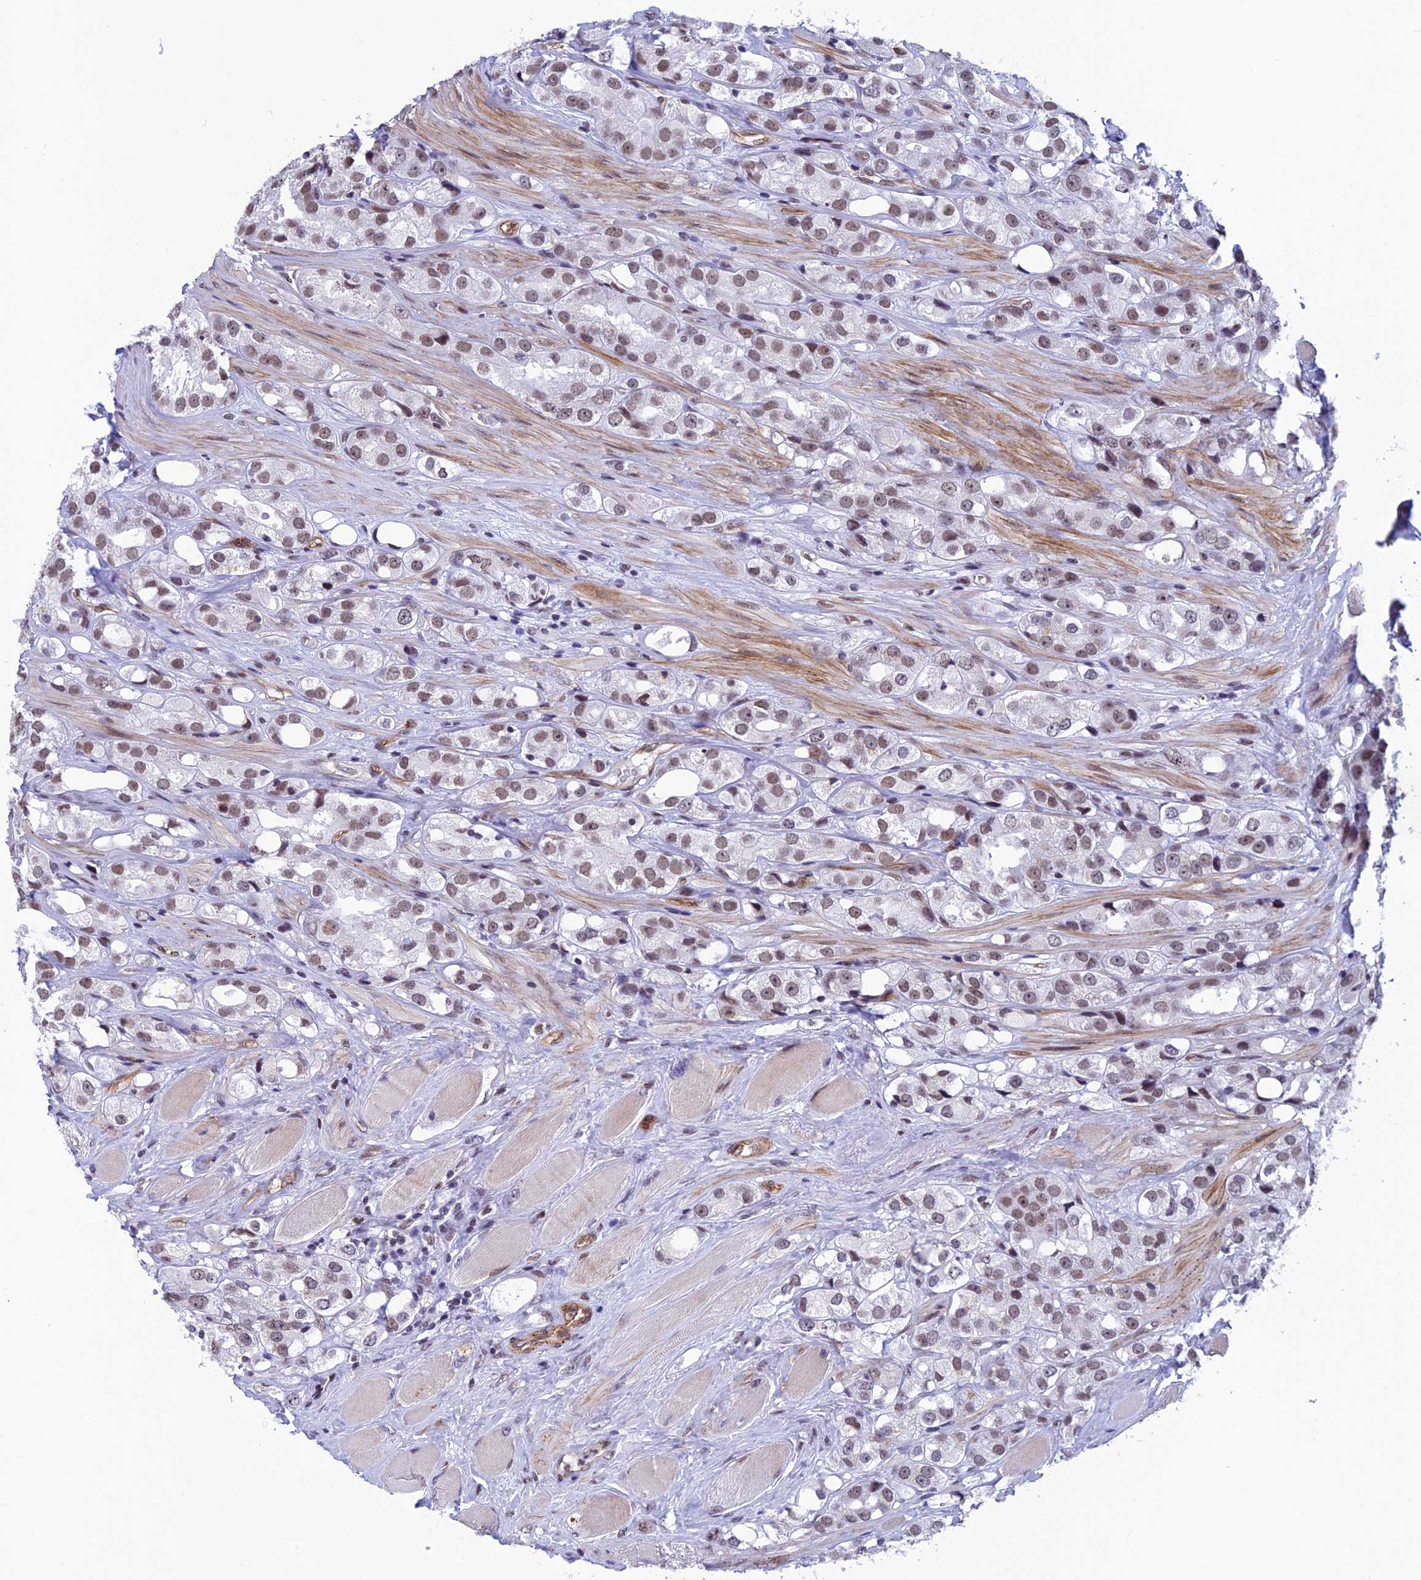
{"staining": {"intensity": "moderate", "quantity": ">75%", "location": "nuclear"}, "tissue": "prostate cancer", "cell_type": "Tumor cells", "image_type": "cancer", "snomed": [{"axis": "morphology", "description": "Adenocarcinoma, NOS"}, {"axis": "topography", "description": "Prostate"}], "caption": "Moderate nuclear staining is present in approximately >75% of tumor cells in adenocarcinoma (prostate).", "gene": "NIPBL", "patient": {"sex": "male", "age": 79}}